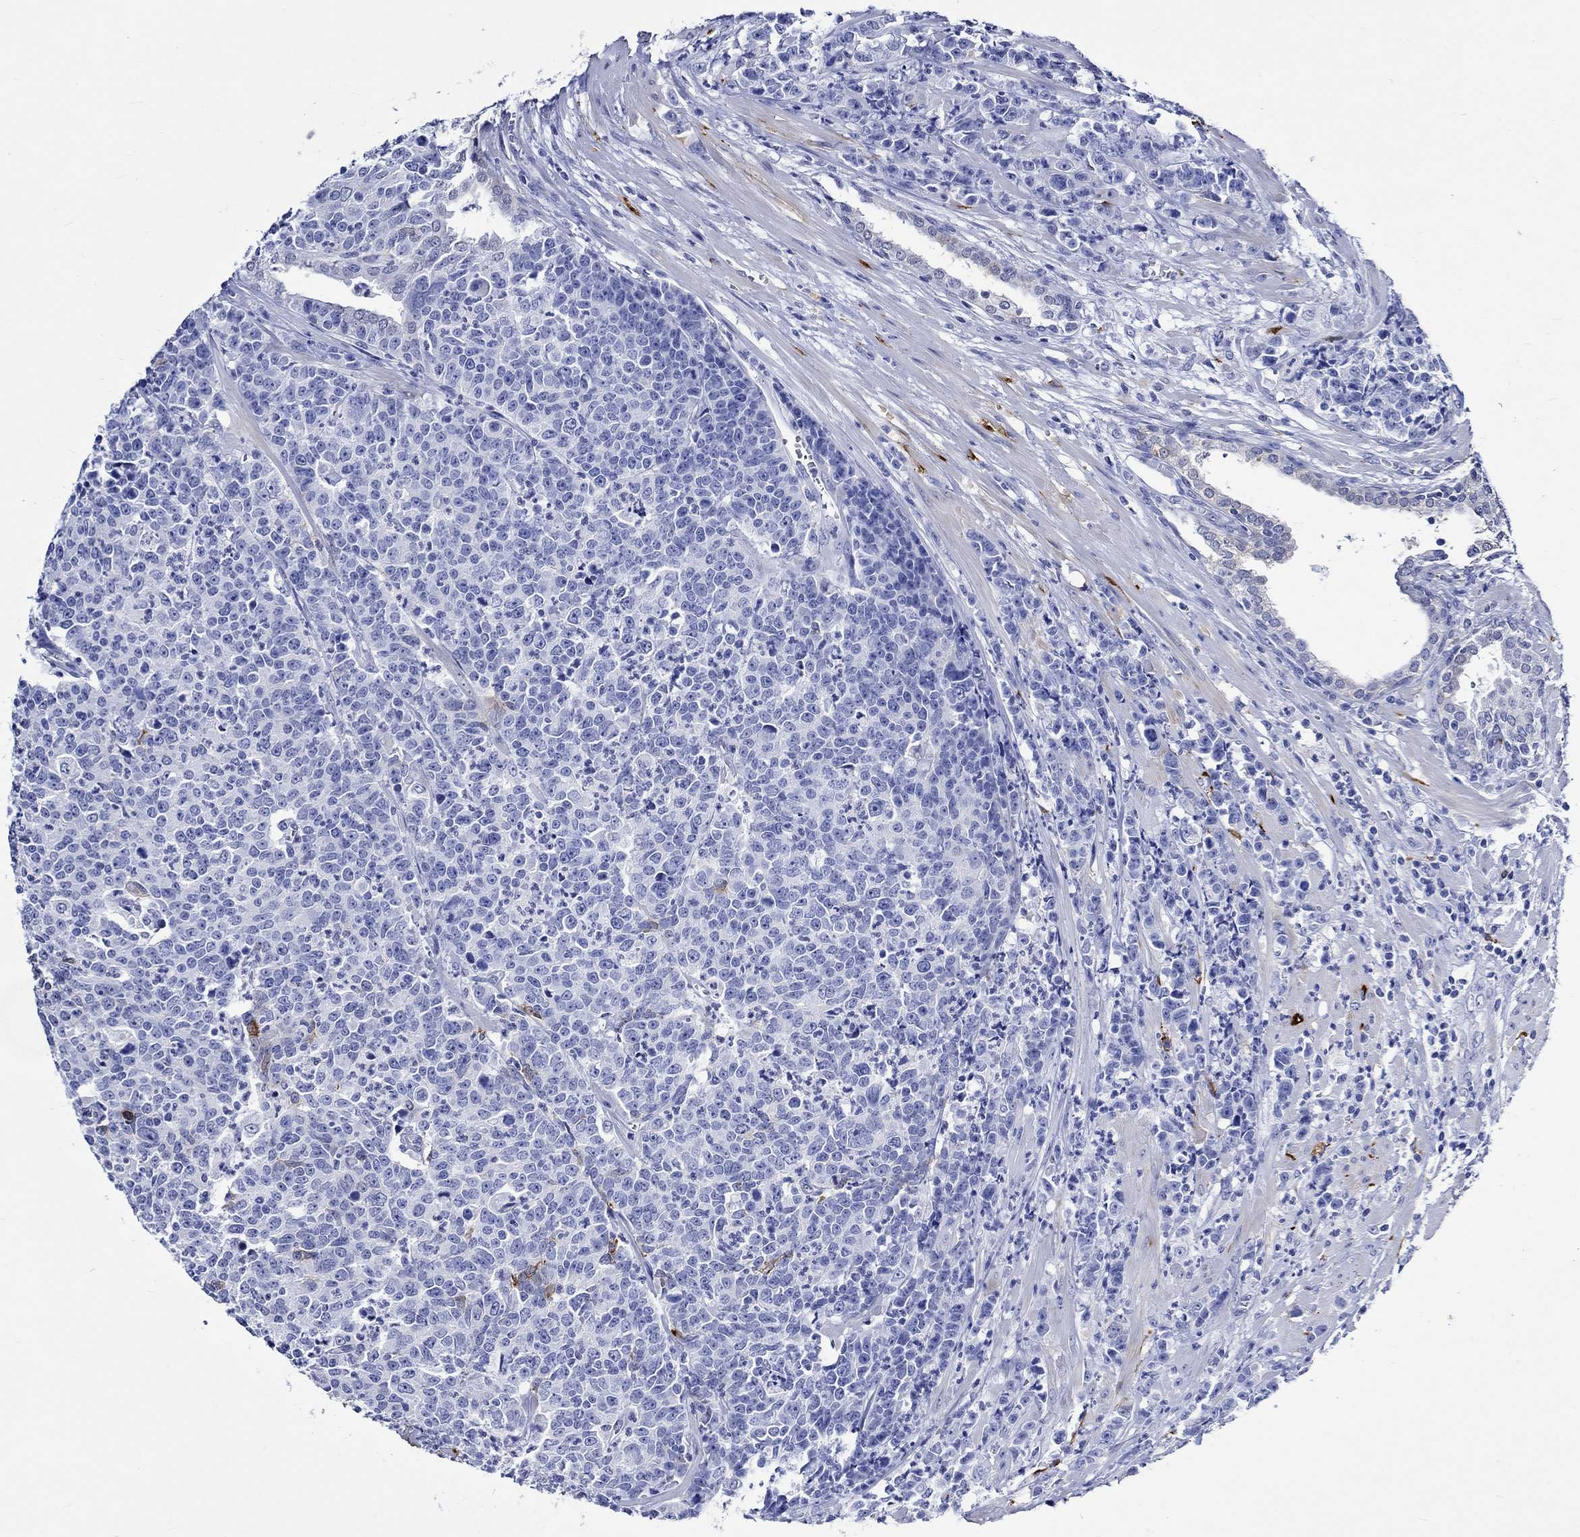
{"staining": {"intensity": "negative", "quantity": "none", "location": "none"}, "tissue": "prostate cancer", "cell_type": "Tumor cells", "image_type": "cancer", "snomed": [{"axis": "morphology", "description": "Adenocarcinoma, NOS"}, {"axis": "topography", "description": "Prostate"}], "caption": "Image shows no protein expression in tumor cells of adenocarcinoma (prostate) tissue.", "gene": "CRYAB", "patient": {"sex": "male", "age": 67}}